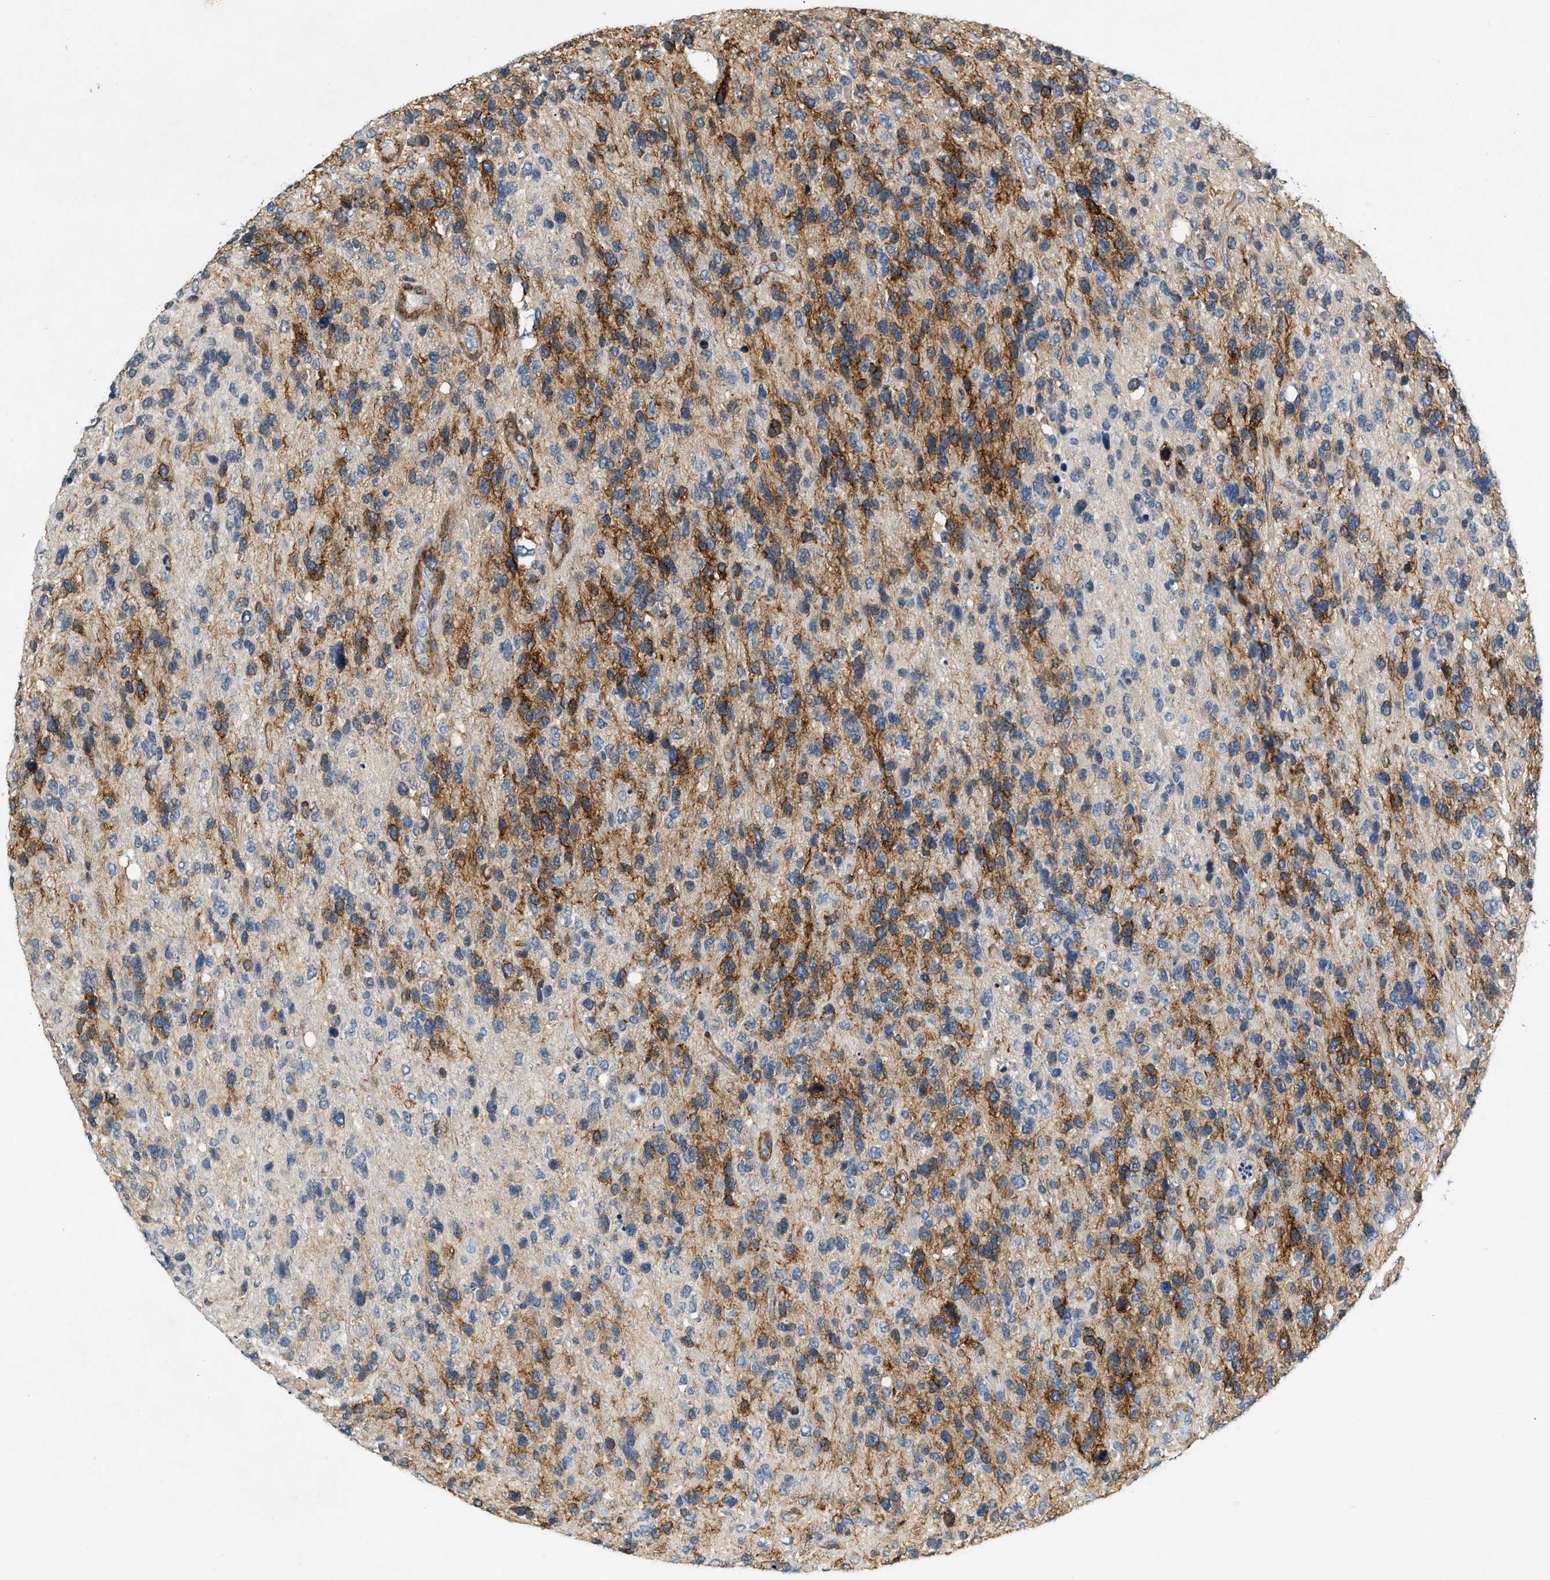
{"staining": {"intensity": "moderate", "quantity": "25%-75%", "location": "cytoplasmic/membranous"}, "tissue": "glioma", "cell_type": "Tumor cells", "image_type": "cancer", "snomed": [{"axis": "morphology", "description": "Glioma, malignant, High grade"}, {"axis": "topography", "description": "Brain"}], "caption": "There is medium levels of moderate cytoplasmic/membranous expression in tumor cells of malignant glioma (high-grade), as demonstrated by immunohistochemical staining (brown color).", "gene": "PDGFRA", "patient": {"sex": "female", "age": 58}}